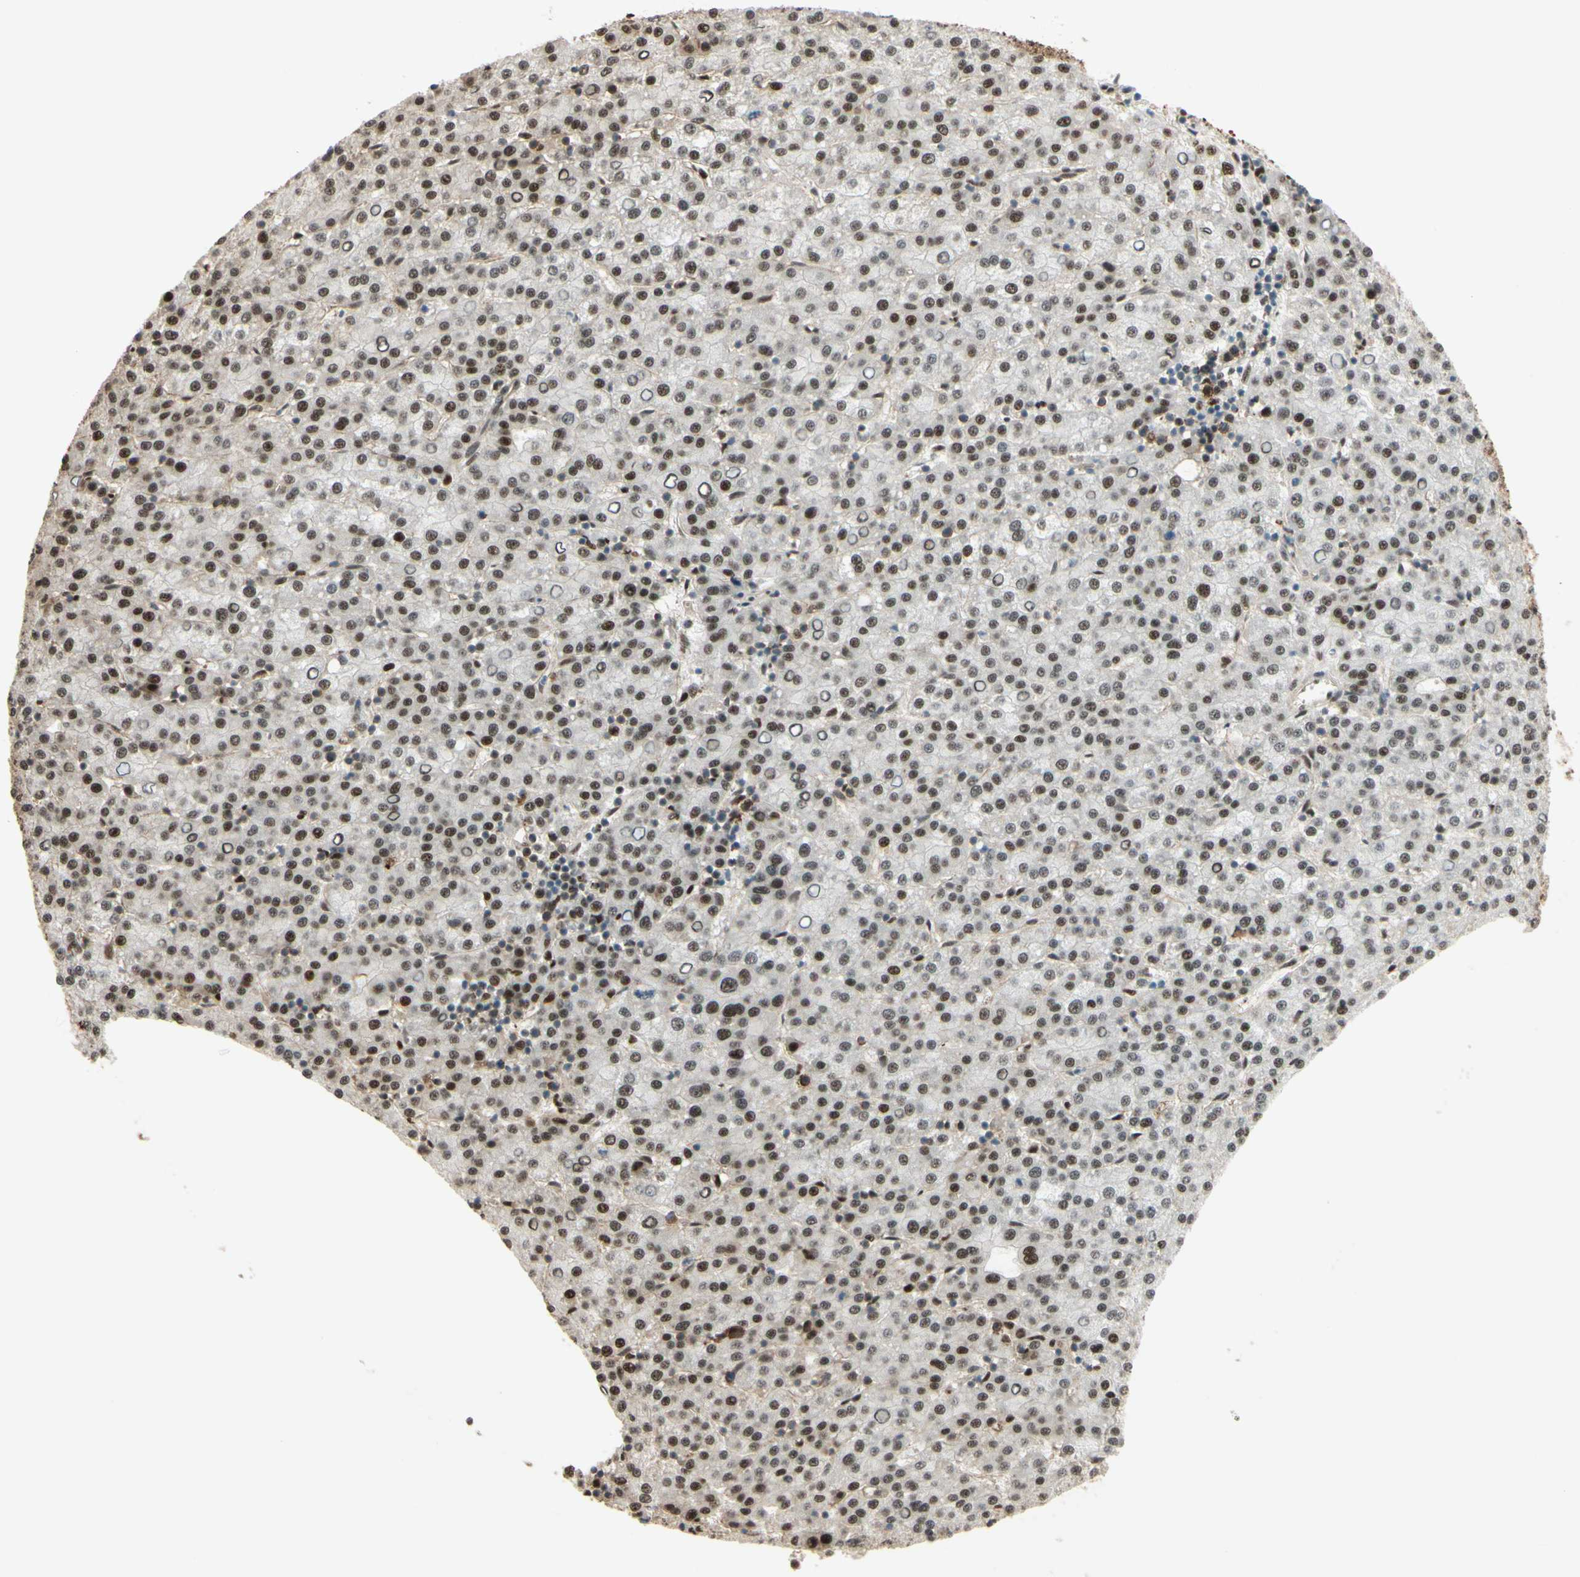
{"staining": {"intensity": "moderate", "quantity": ">75%", "location": "nuclear"}, "tissue": "liver cancer", "cell_type": "Tumor cells", "image_type": "cancer", "snomed": [{"axis": "morphology", "description": "Carcinoma, Hepatocellular, NOS"}, {"axis": "topography", "description": "Liver"}], "caption": "Protein staining displays moderate nuclear positivity in approximately >75% of tumor cells in liver hepatocellular carcinoma.", "gene": "HSF1", "patient": {"sex": "female", "age": 58}}